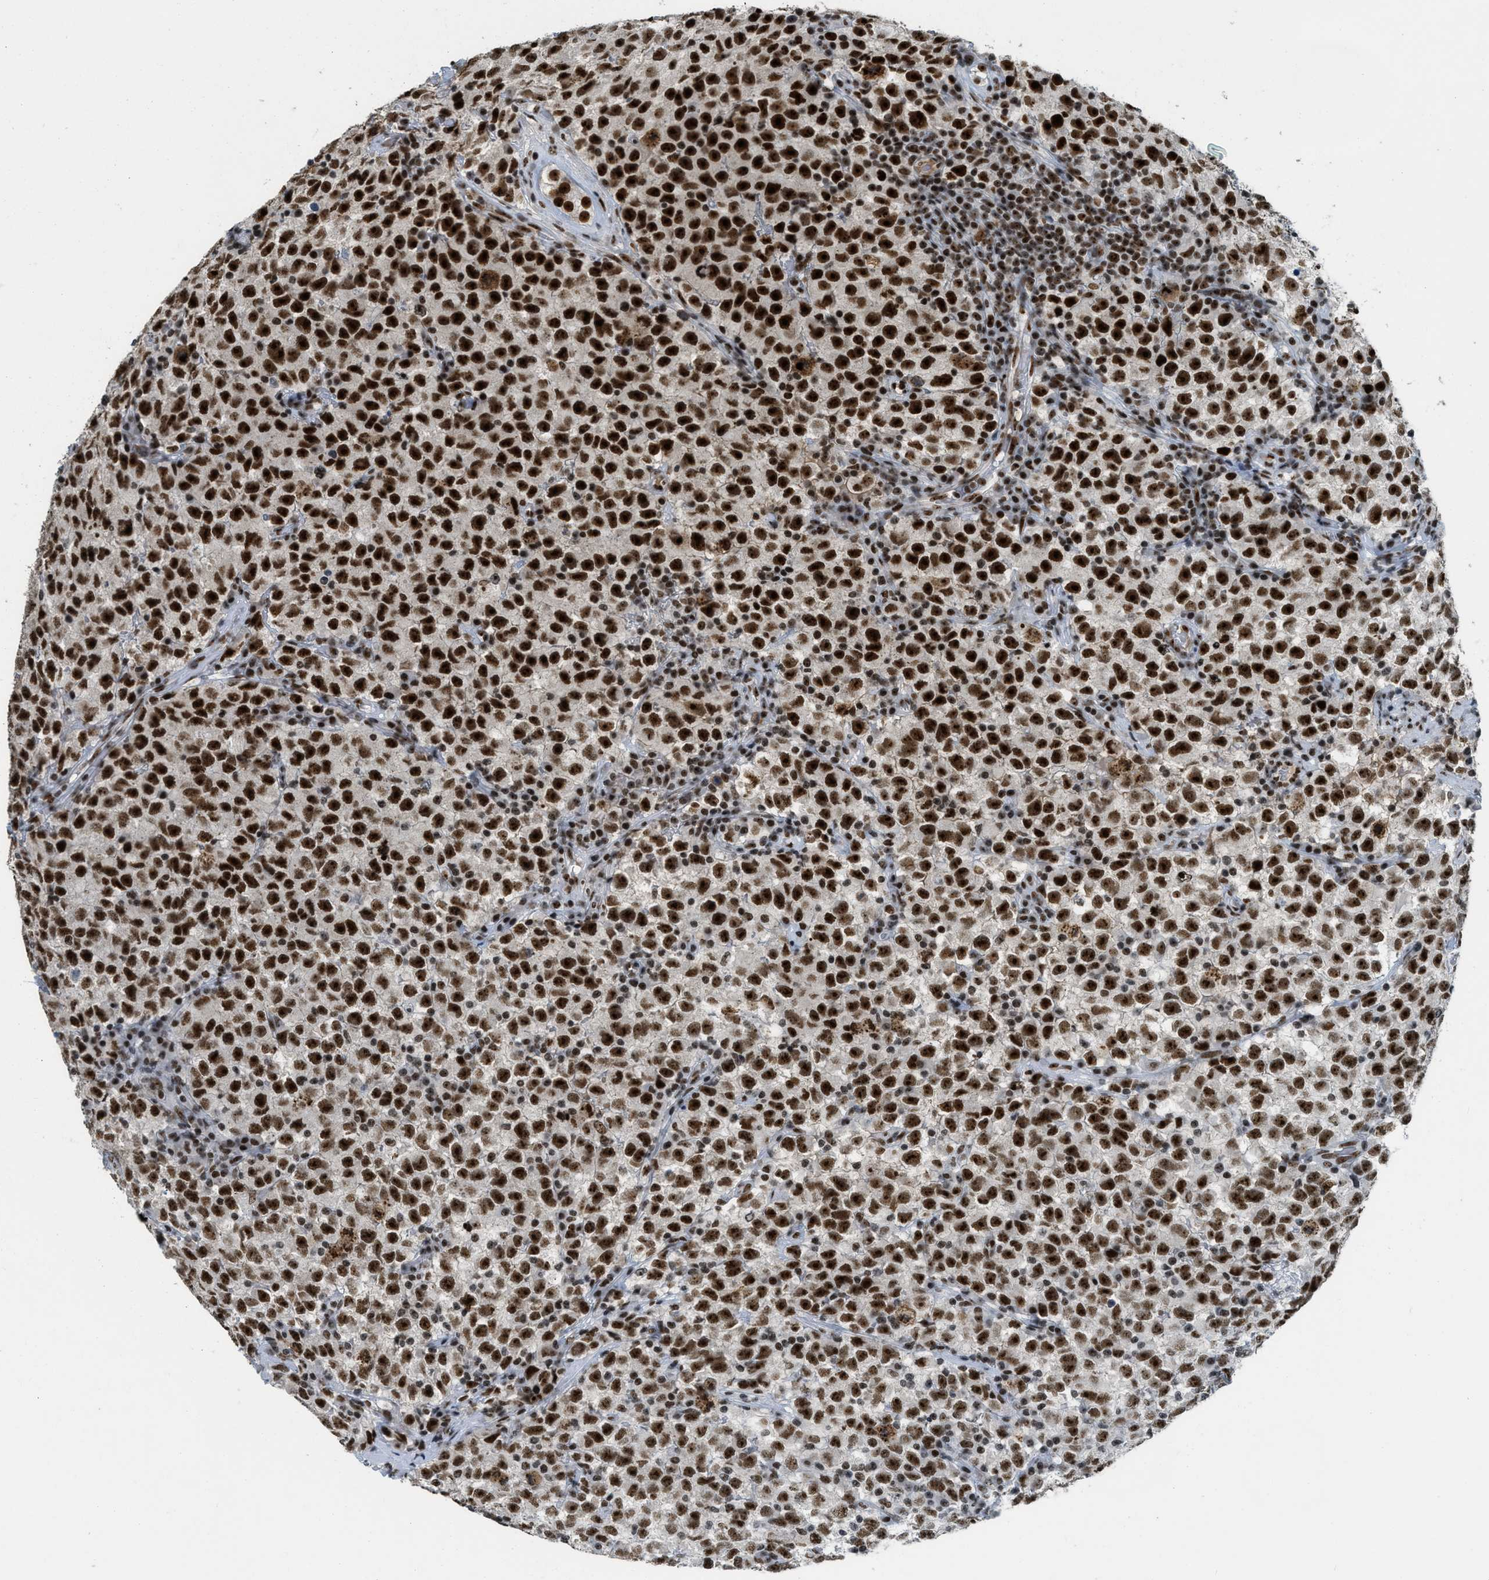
{"staining": {"intensity": "strong", "quantity": ">75%", "location": "nuclear"}, "tissue": "testis cancer", "cell_type": "Tumor cells", "image_type": "cancer", "snomed": [{"axis": "morphology", "description": "Seminoma, NOS"}, {"axis": "topography", "description": "Testis"}], "caption": "Testis cancer tissue shows strong nuclear positivity in approximately >75% of tumor cells", "gene": "URB1", "patient": {"sex": "male", "age": 22}}